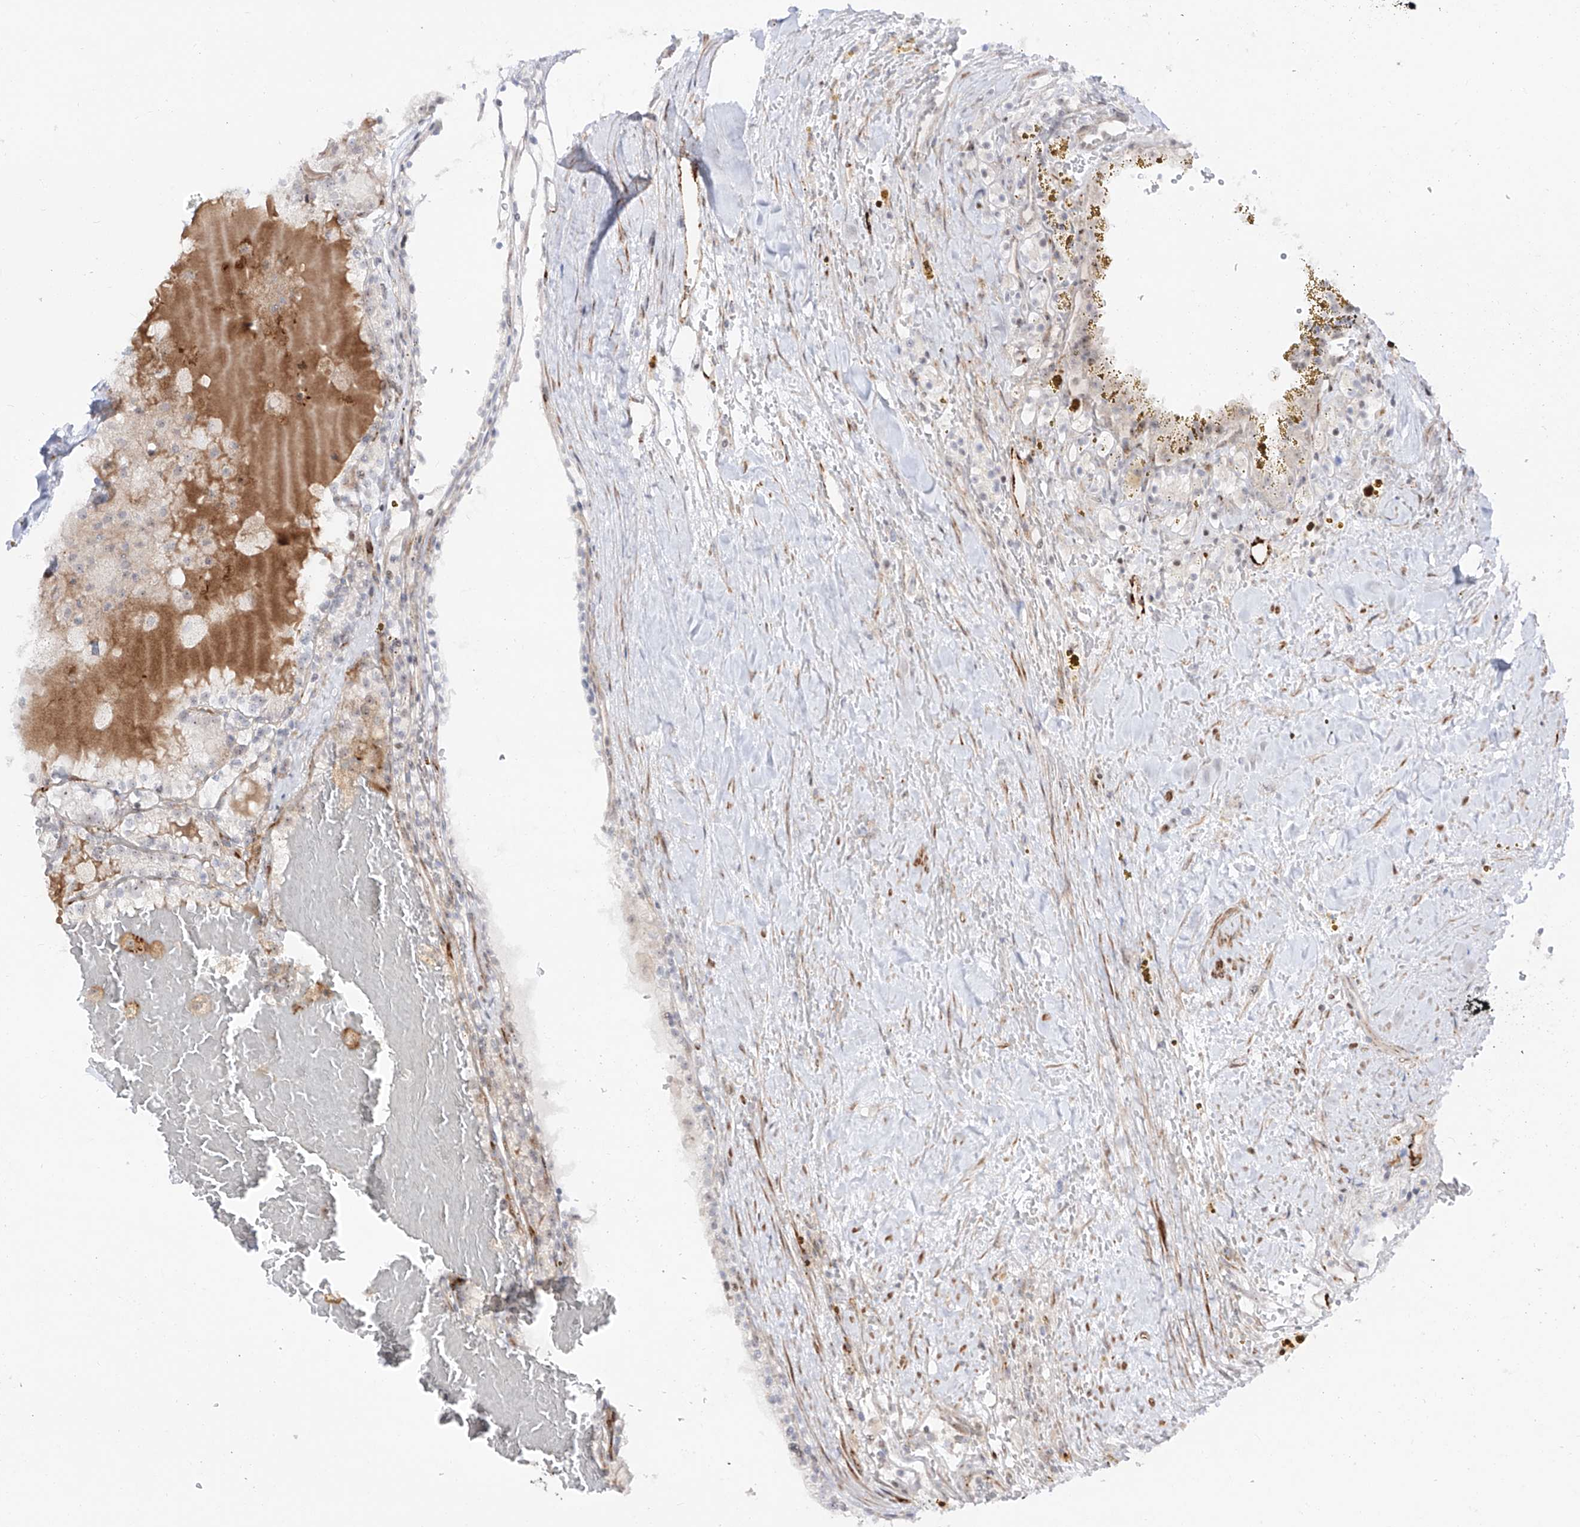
{"staining": {"intensity": "negative", "quantity": "none", "location": "none"}, "tissue": "renal cancer", "cell_type": "Tumor cells", "image_type": "cancer", "snomed": [{"axis": "morphology", "description": "Adenocarcinoma, NOS"}, {"axis": "topography", "description": "Kidney"}], "caption": "Immunohistochemistry of renal cancer displays no positivity in tumor cells.", "gene": "ZNF180", "patient": {"sex": "female", "age": 56}}